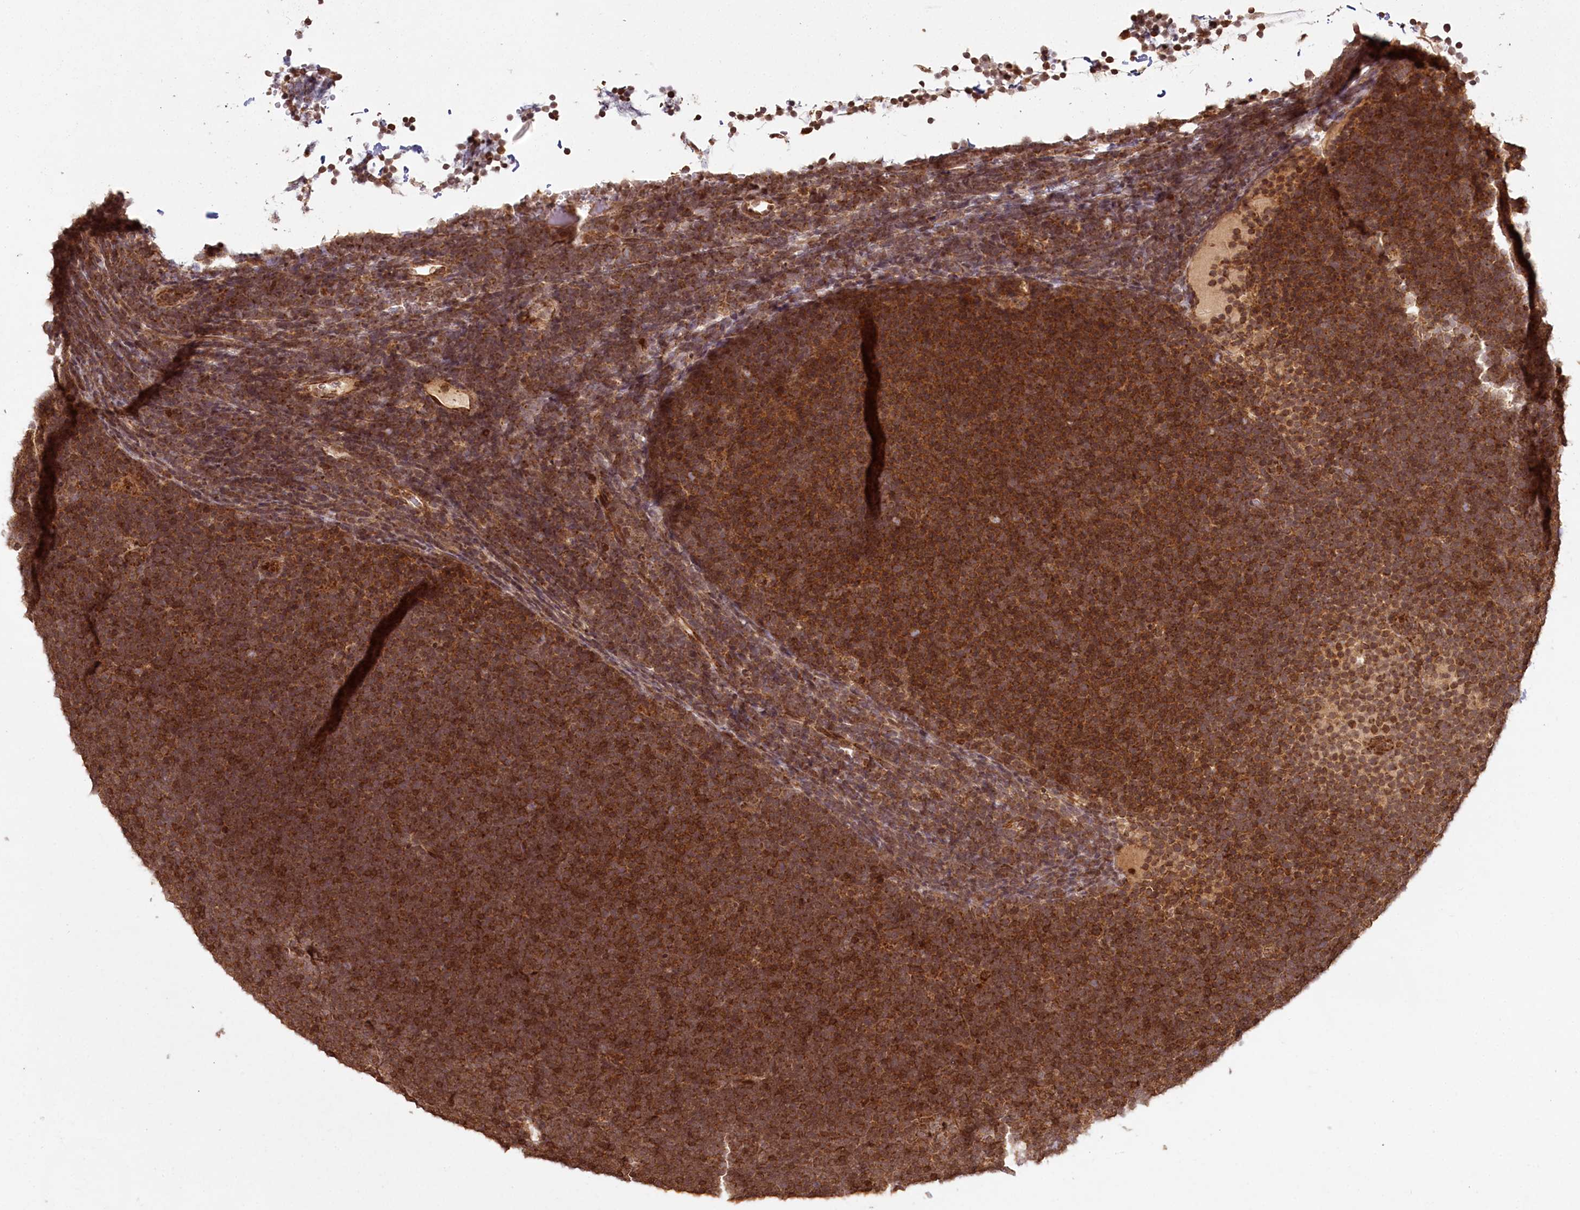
{"staining": {"intensity": "strong", "quantity": ">75%", "location": "cytoplasmic/membranous"}, "tissue": "lymphoma", "cell_type": "Tumor cells", "image_type": "cancer", "snomed": [{"axis": "morphology", "description": "Malignant lymphoma, non-Hodgkin's type, High grade"}, {"axis": "topography", "description": "Lymph node"}], "caption": "High-grade malignant lymphoma, non-Hodgkin's type stained with immunohistochemistry (IHC) shows strong cytoplasmic/membranous positivity in approximately >75% of tumor cells.", "gene": "MICU1", "patient": {"sex": "male", "age": 13}}